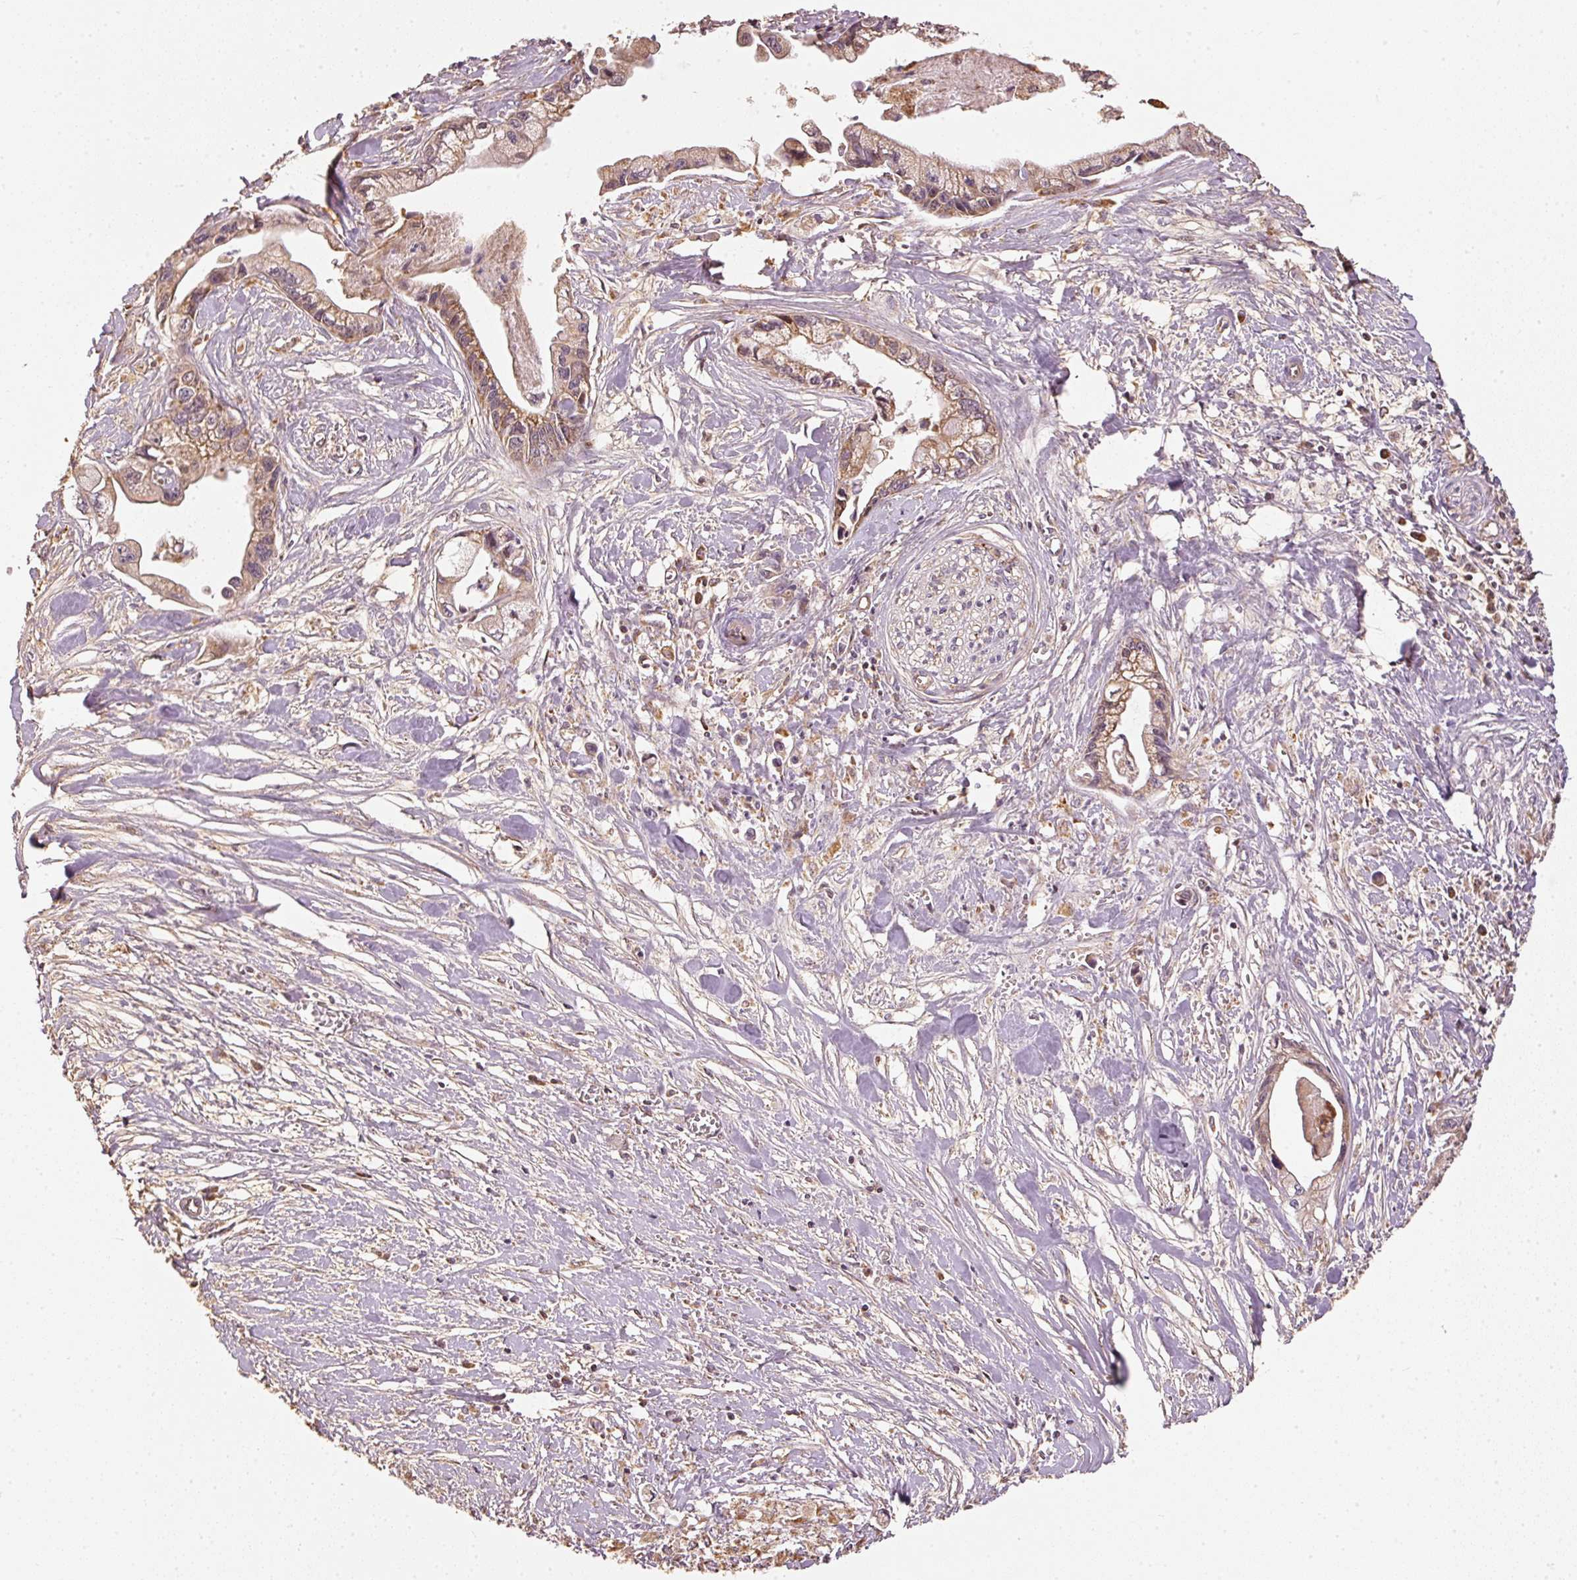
{"staining": {"intensity": "moderate", "quantity": ">75%", "location": "cytoplasmic/membranous"}, "tissue": "pancreatic cancer", "cell_type": "Tumor cells", "image_type": "cancer", "snomed": [{"axis": "morphology", "description": "Adenocarcinoma, NOS"}, {"axis": "topography", "description": "Pancreas"}], "caption": "A brown stain highlights moderate cytoplasmic/membranous expression of a protein in pancreatic cancer tumor cells.", "gene": "MTHFD1L", "patient": {"sex": "male", "age": 61}}